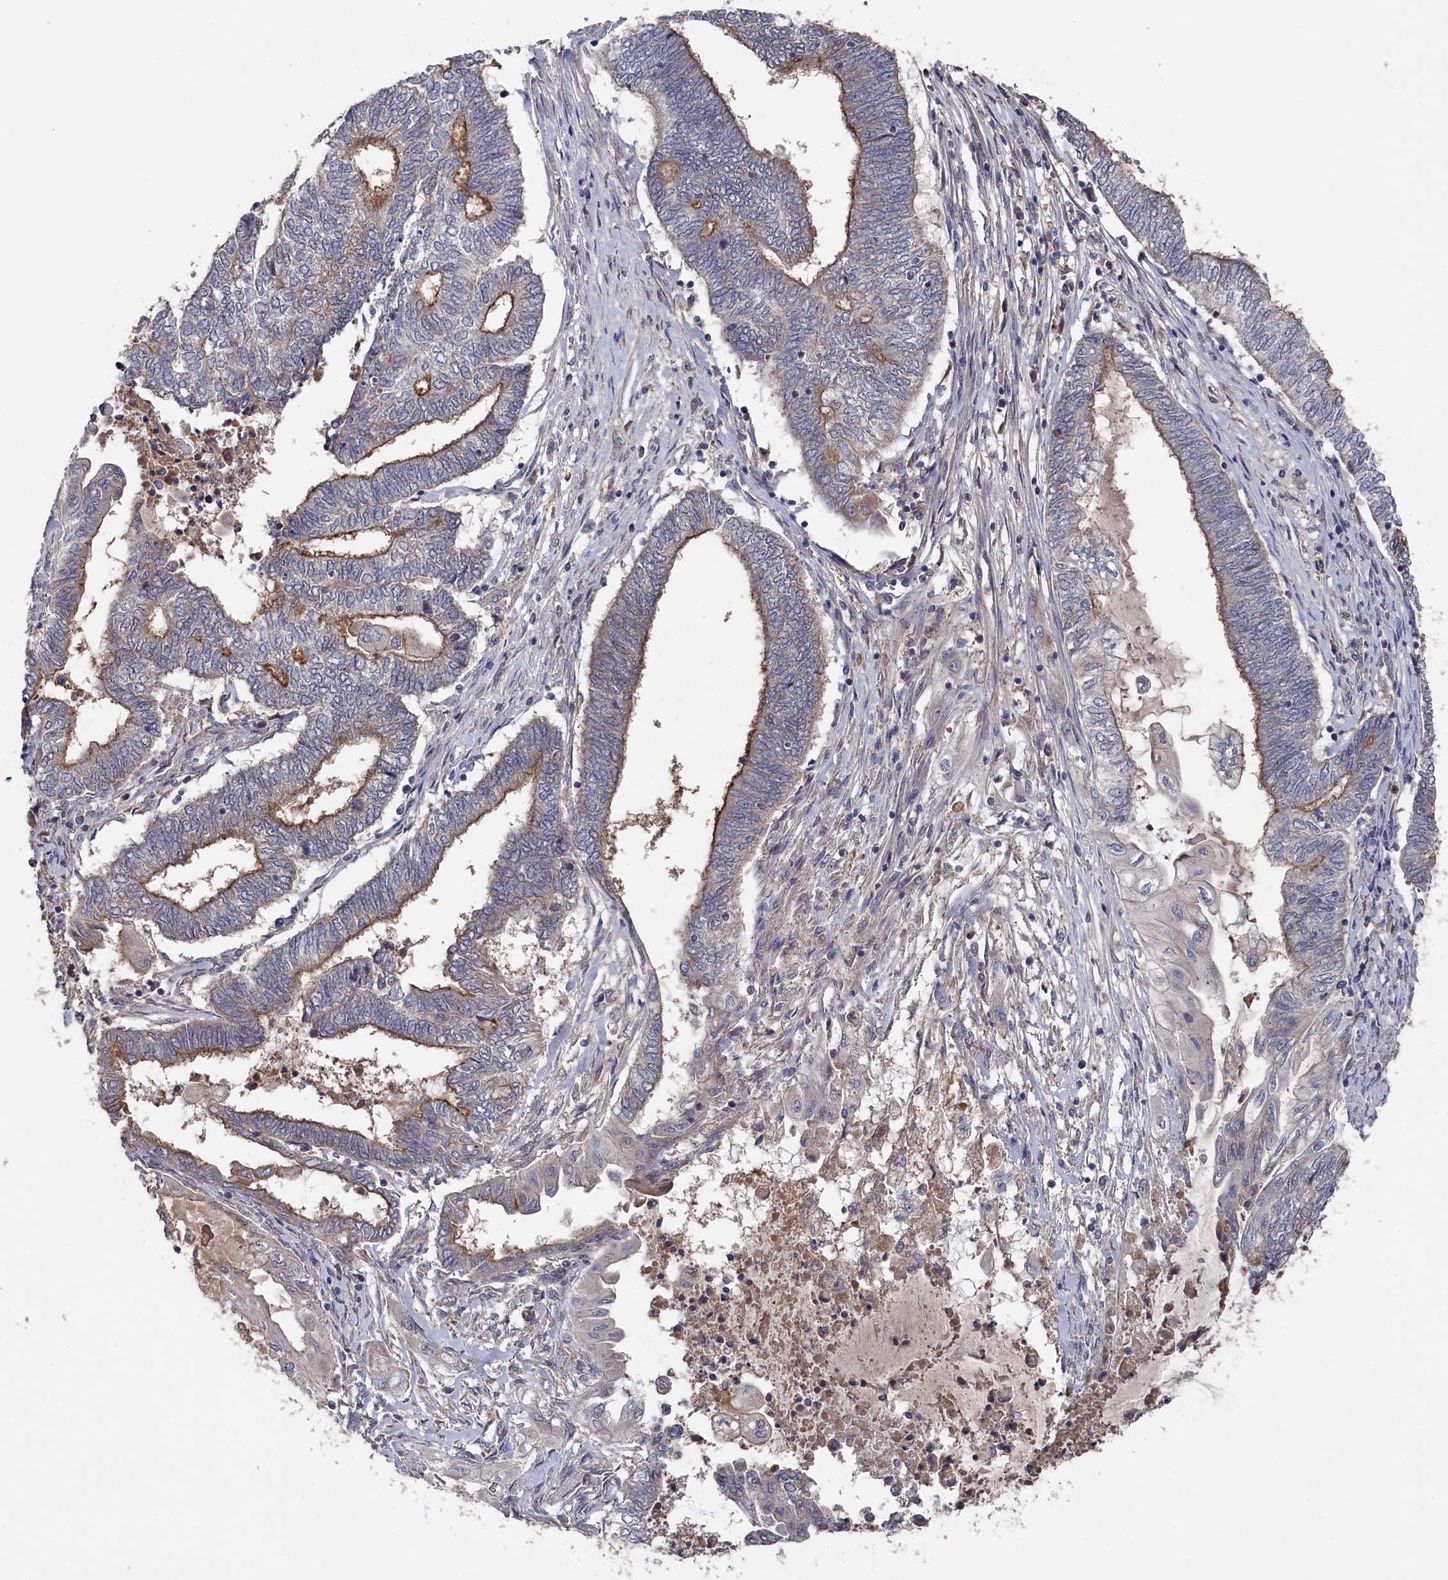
{"staining": {"intensity": "moderate", "quantity": "<25%", "location": "cytoplasmic/membranous"}, "tissue": "endometrial cancer", "cell_type": "Tumor cells", "image_type": "cancer", "snomed": [{"axis": "morphology", "description": "Adenocarcinoma, NOS"}, {"axis": "topography", "description": "Uterus"}, {"axis": "topography", "description": "Endometrium"}], "caption": "Endometrial cancer (adenocarcinoma) tissue shows moderate cytoplasmic/membranous positivity in about <25% of tumor cells", "gene": "TMC5", "patient": {"sex": "female", "age": 70}}